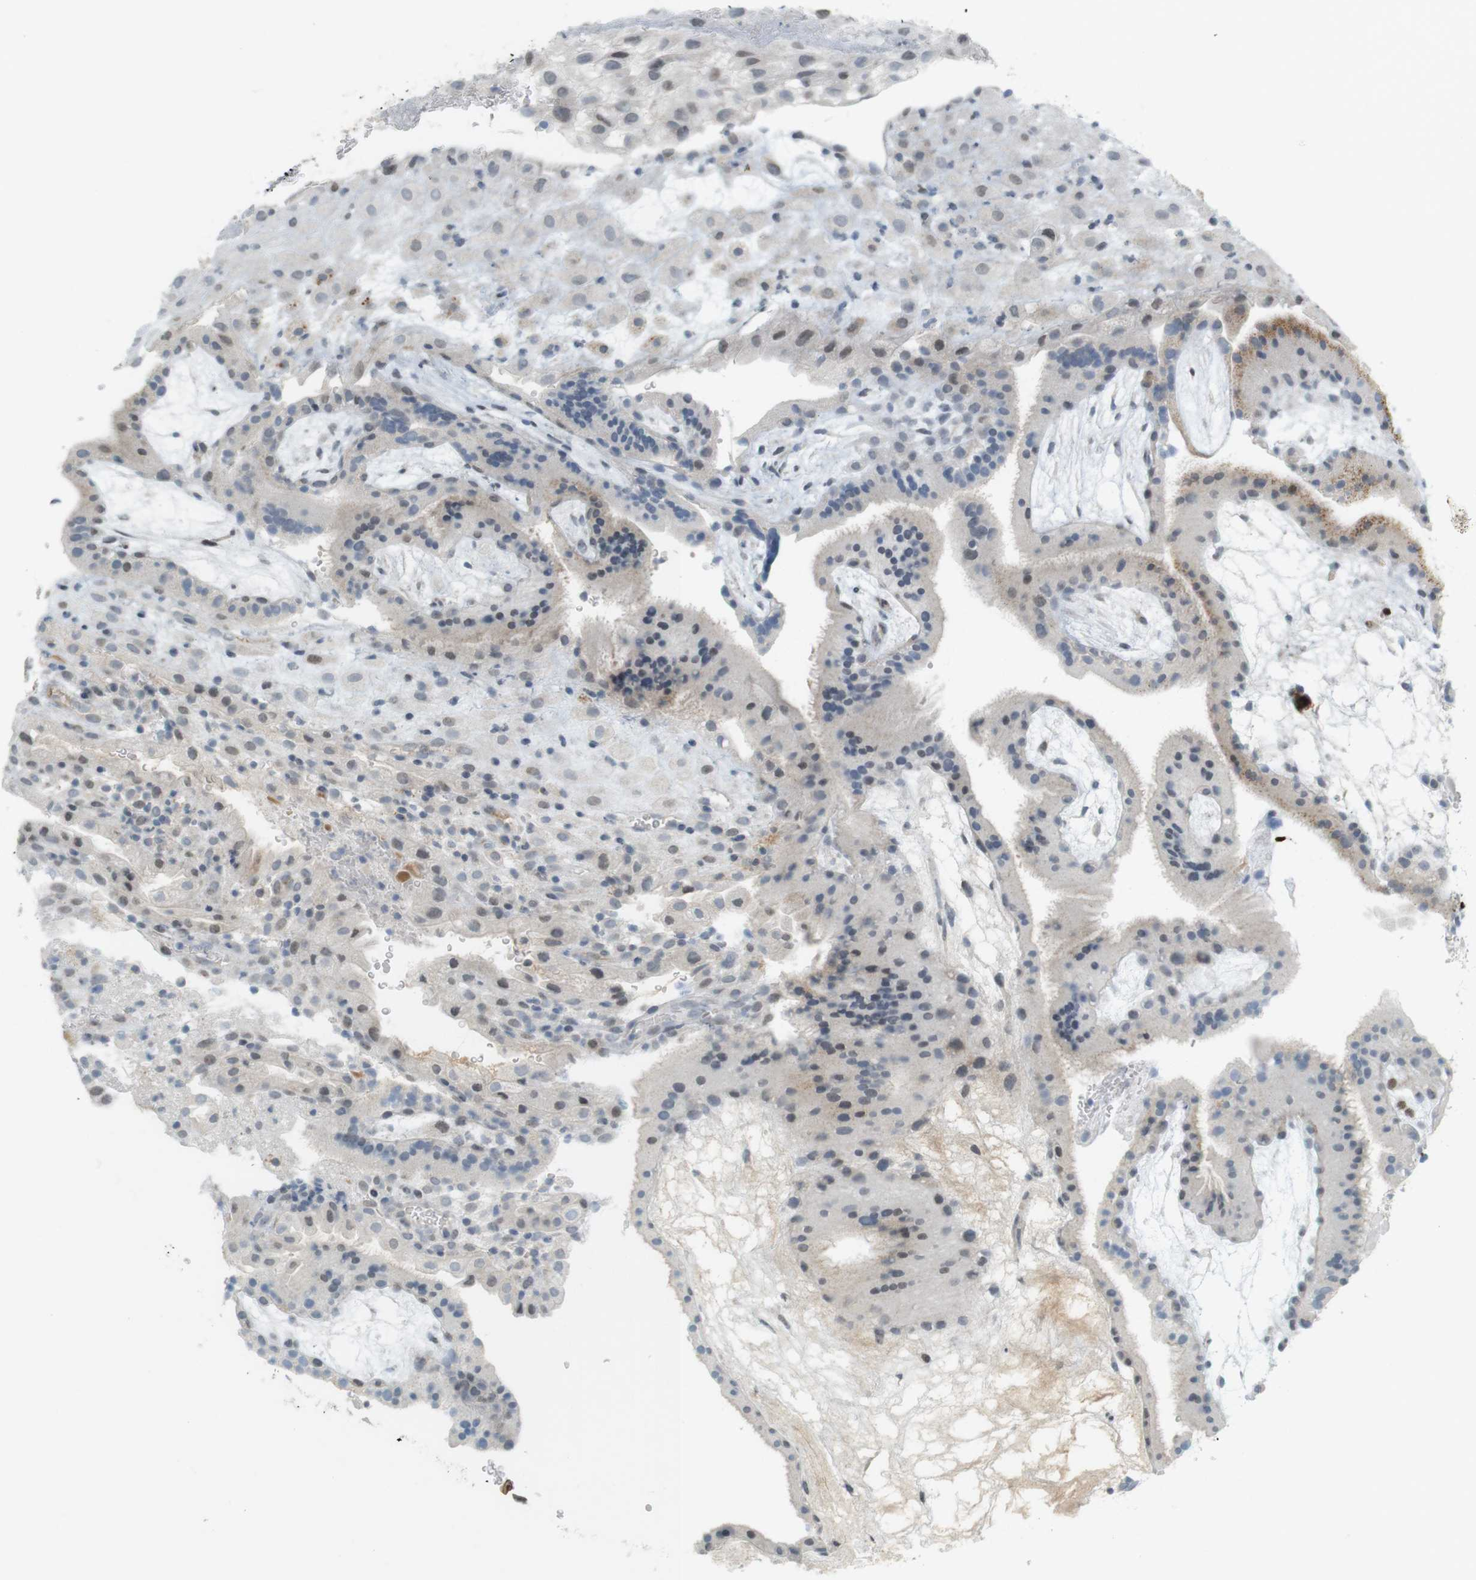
{"staining": {"intensity": "weak", "quantity": "<25%", "location": "nuclear"}, "tissue": "placenta", "cell_type": "Decidual cells", "image_type": "normal", "snomed": [{"axis": "morphology", "description": "Normal tissue, NOS"}, {"axis": "topography", "description": "Placenta"}], "caption": "A high-resolution micrograph shows immunohistochemistry staining of unremarkable placenta, which exhibits no significant staining in decidual cells. (Stains: DAB immunohistochemistry (IHC) with hematoxylin counter stain, Microscopy: brightfield microscopy at high magnification).", "gene": "DMC1", "patient": {"sex": "female", "age": 19}}